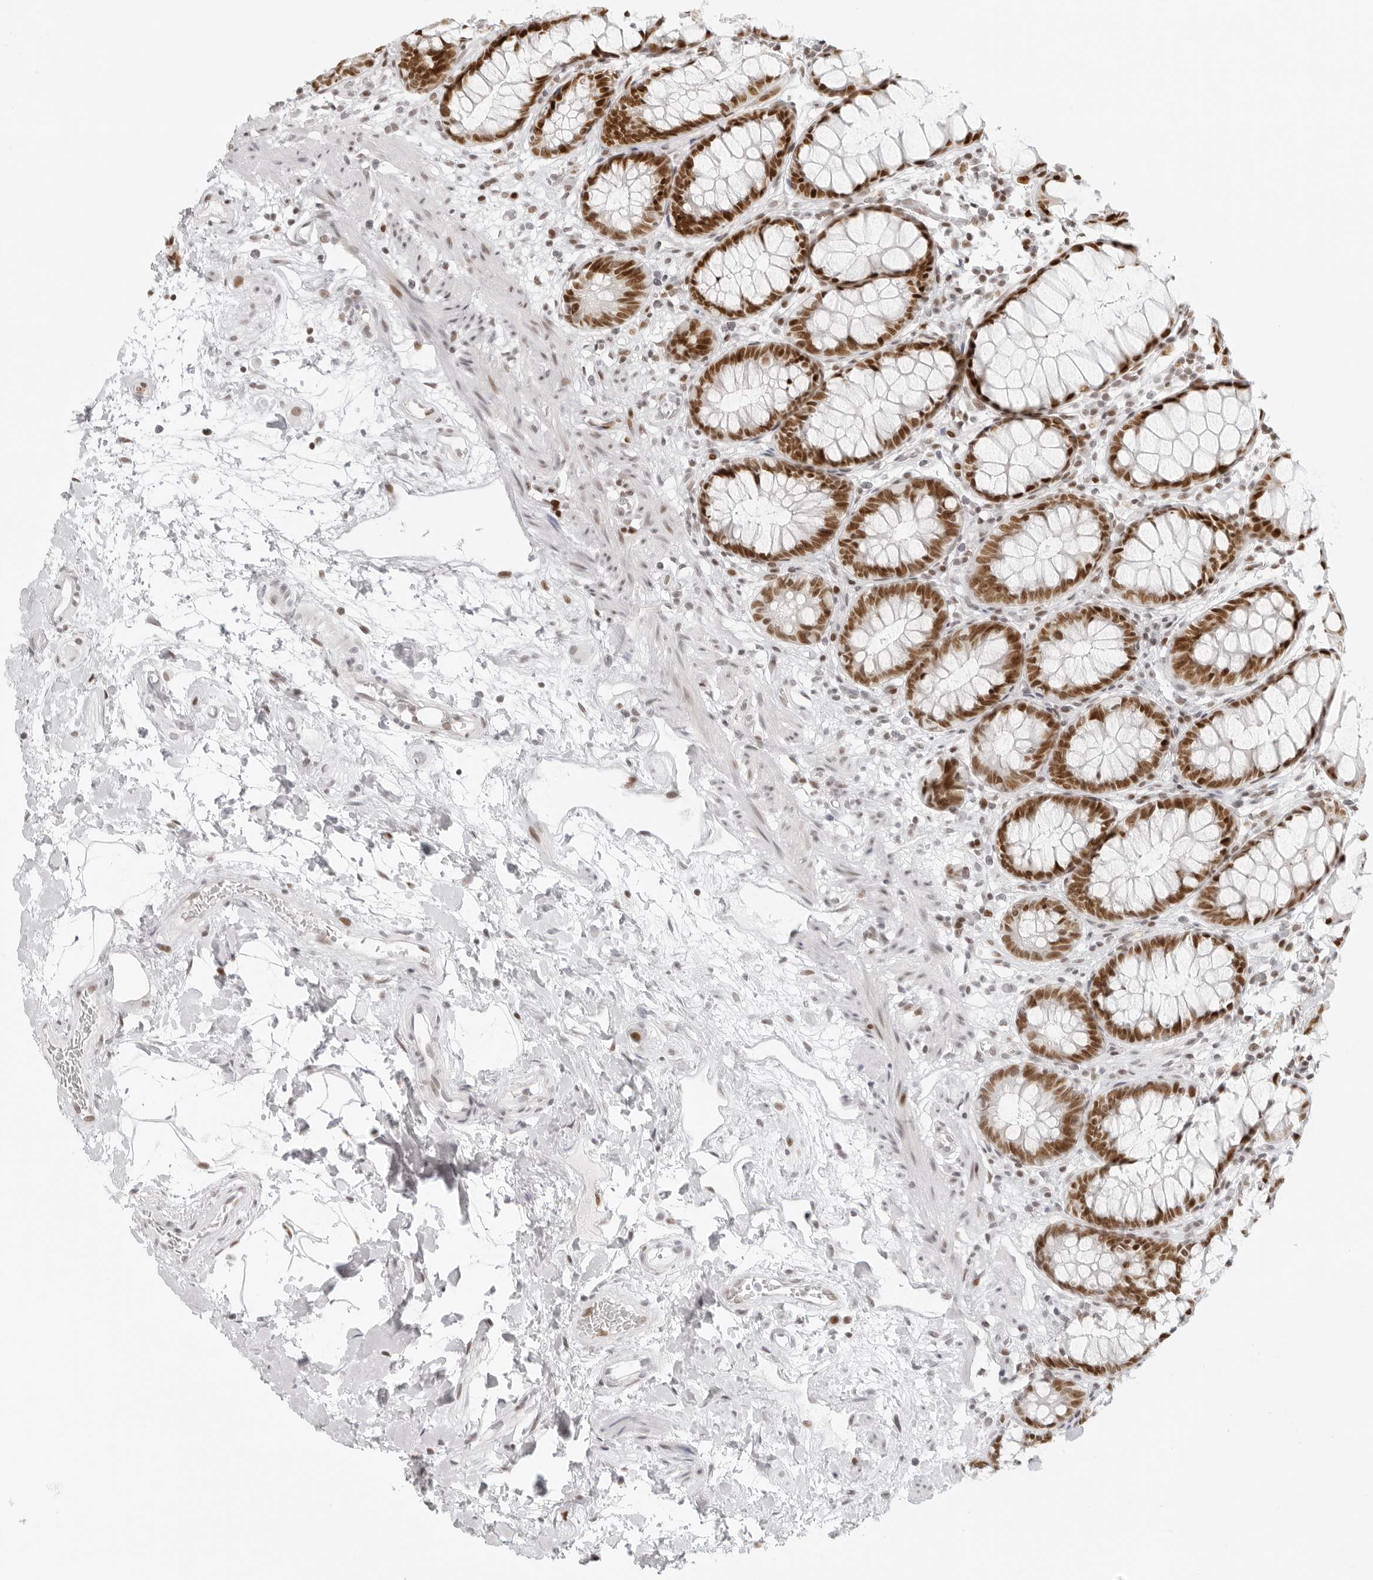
{"staining": {"intensity": "moderate", "quantity": ">75%", "location": "nuclear"}, "tissue": "rectum", "cell_type": "Glandular cells", "image_type": "normal", "snomed": [{"axis": "morphology", "description": "Normal tissue, NOS"}, {"axis": "topography", "description": "Rectum"}], "caption": "An image of rectum stained for a protein exhibits moderate nuclear brown staining in glandular cells.", "gene": "RCC1", "patient": {"sex": "male", "age": 64}}